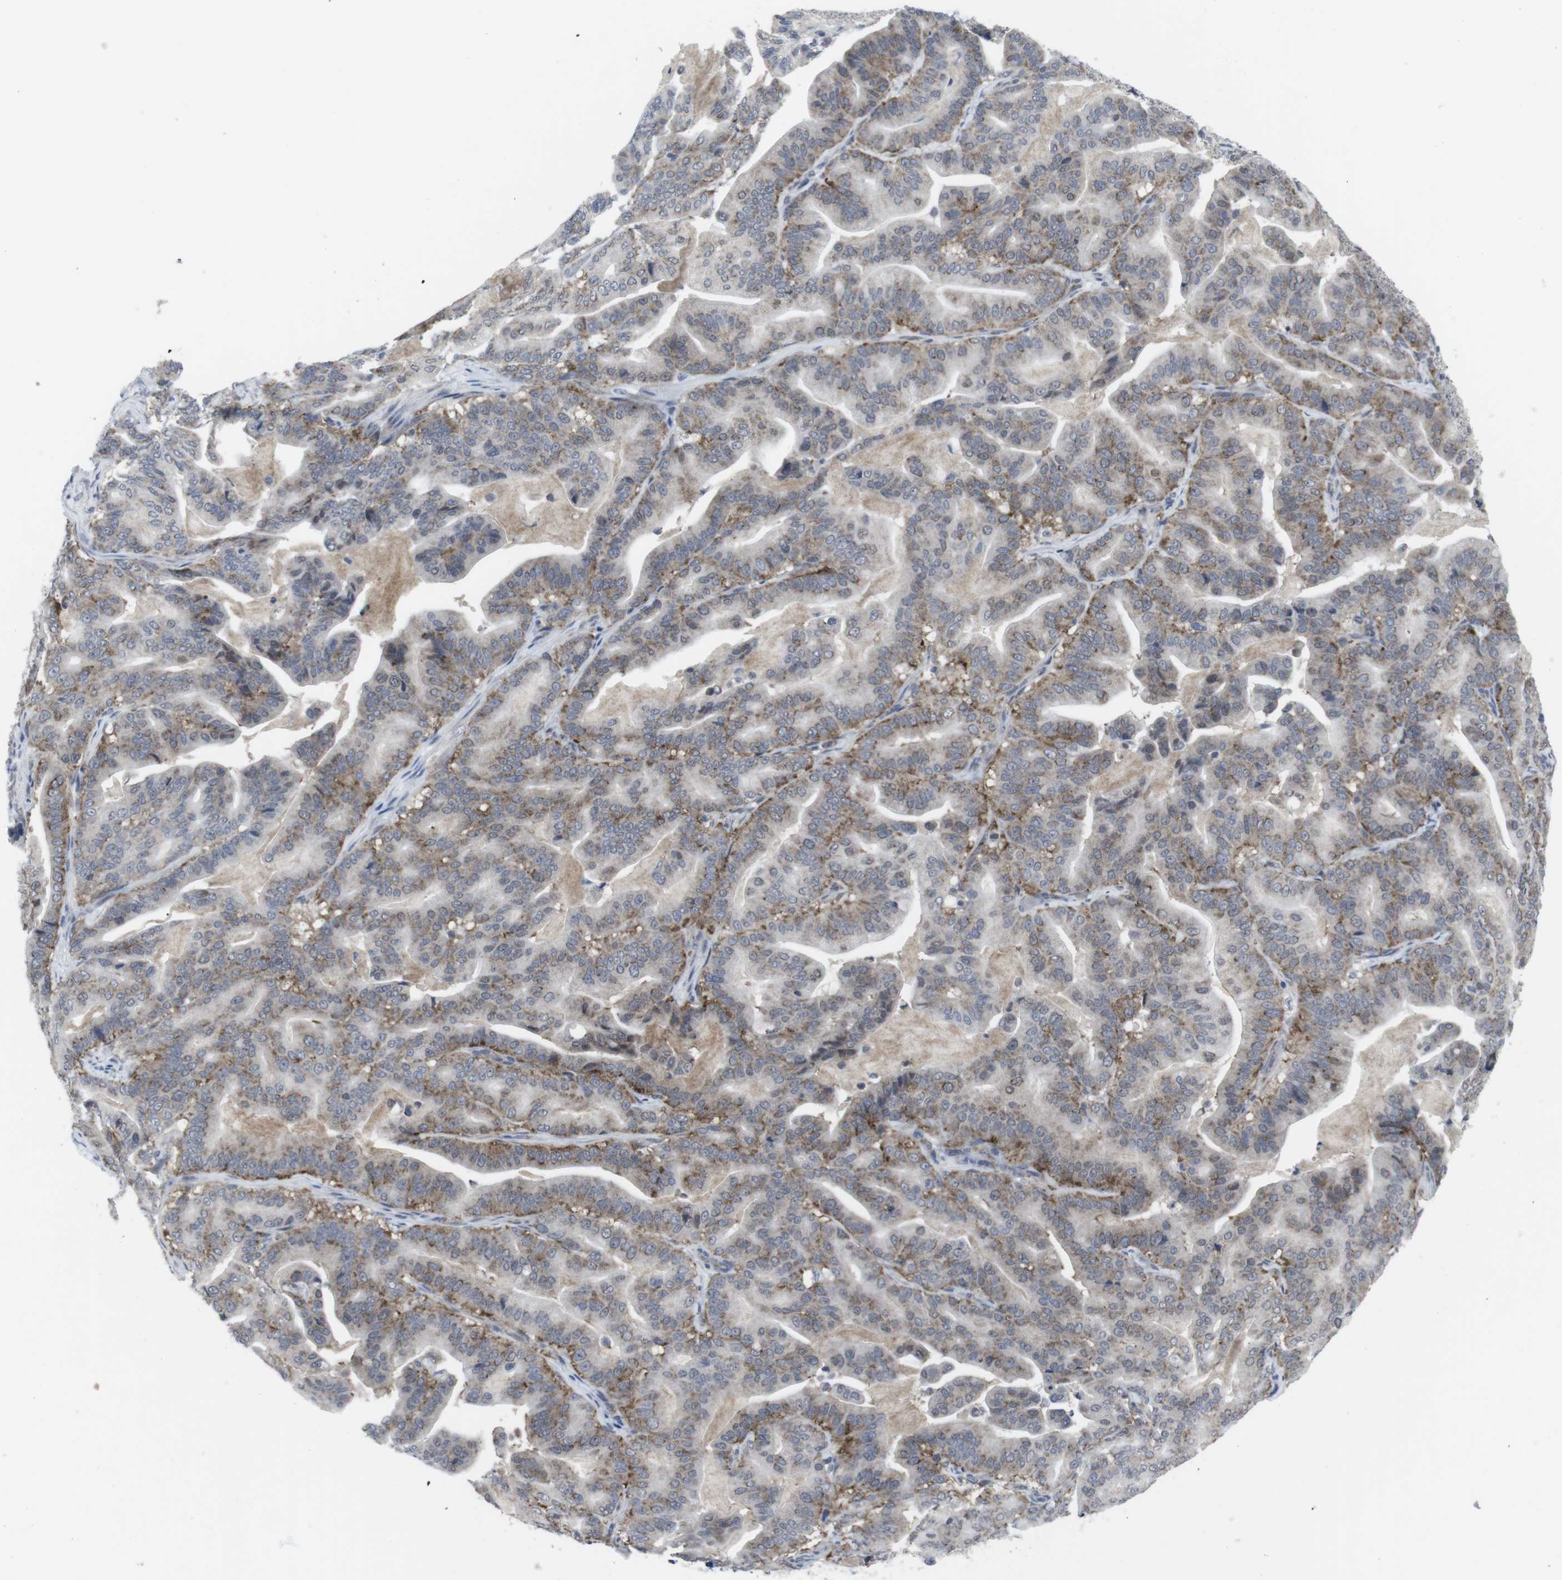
{"staining": {"intensity": "moderate", "quantity": ">75%", "location": "cytoplasmic/membranous"}, "tissue": "pancreatic cancer", "cell_type": "Tumor cells", "image_type": "cancer", "snomed": [{"axis": "morphology", "description": "Adenocarcinoma, NOS"}, {"axis": "topography", "description": "Pancreas"}], "caption": "An immunohistochemistry (IHC) image of neoplastic tissue is shown. Protein staining in brown labels moderate cytoplasmic/membranous positivity in pancreatic cancer within tumor cells. (DAB = brown stain, brightfield microscopy at high magnification).", "gene": "GEMIN2", "patient": {"sex": "male", "age": 63}}